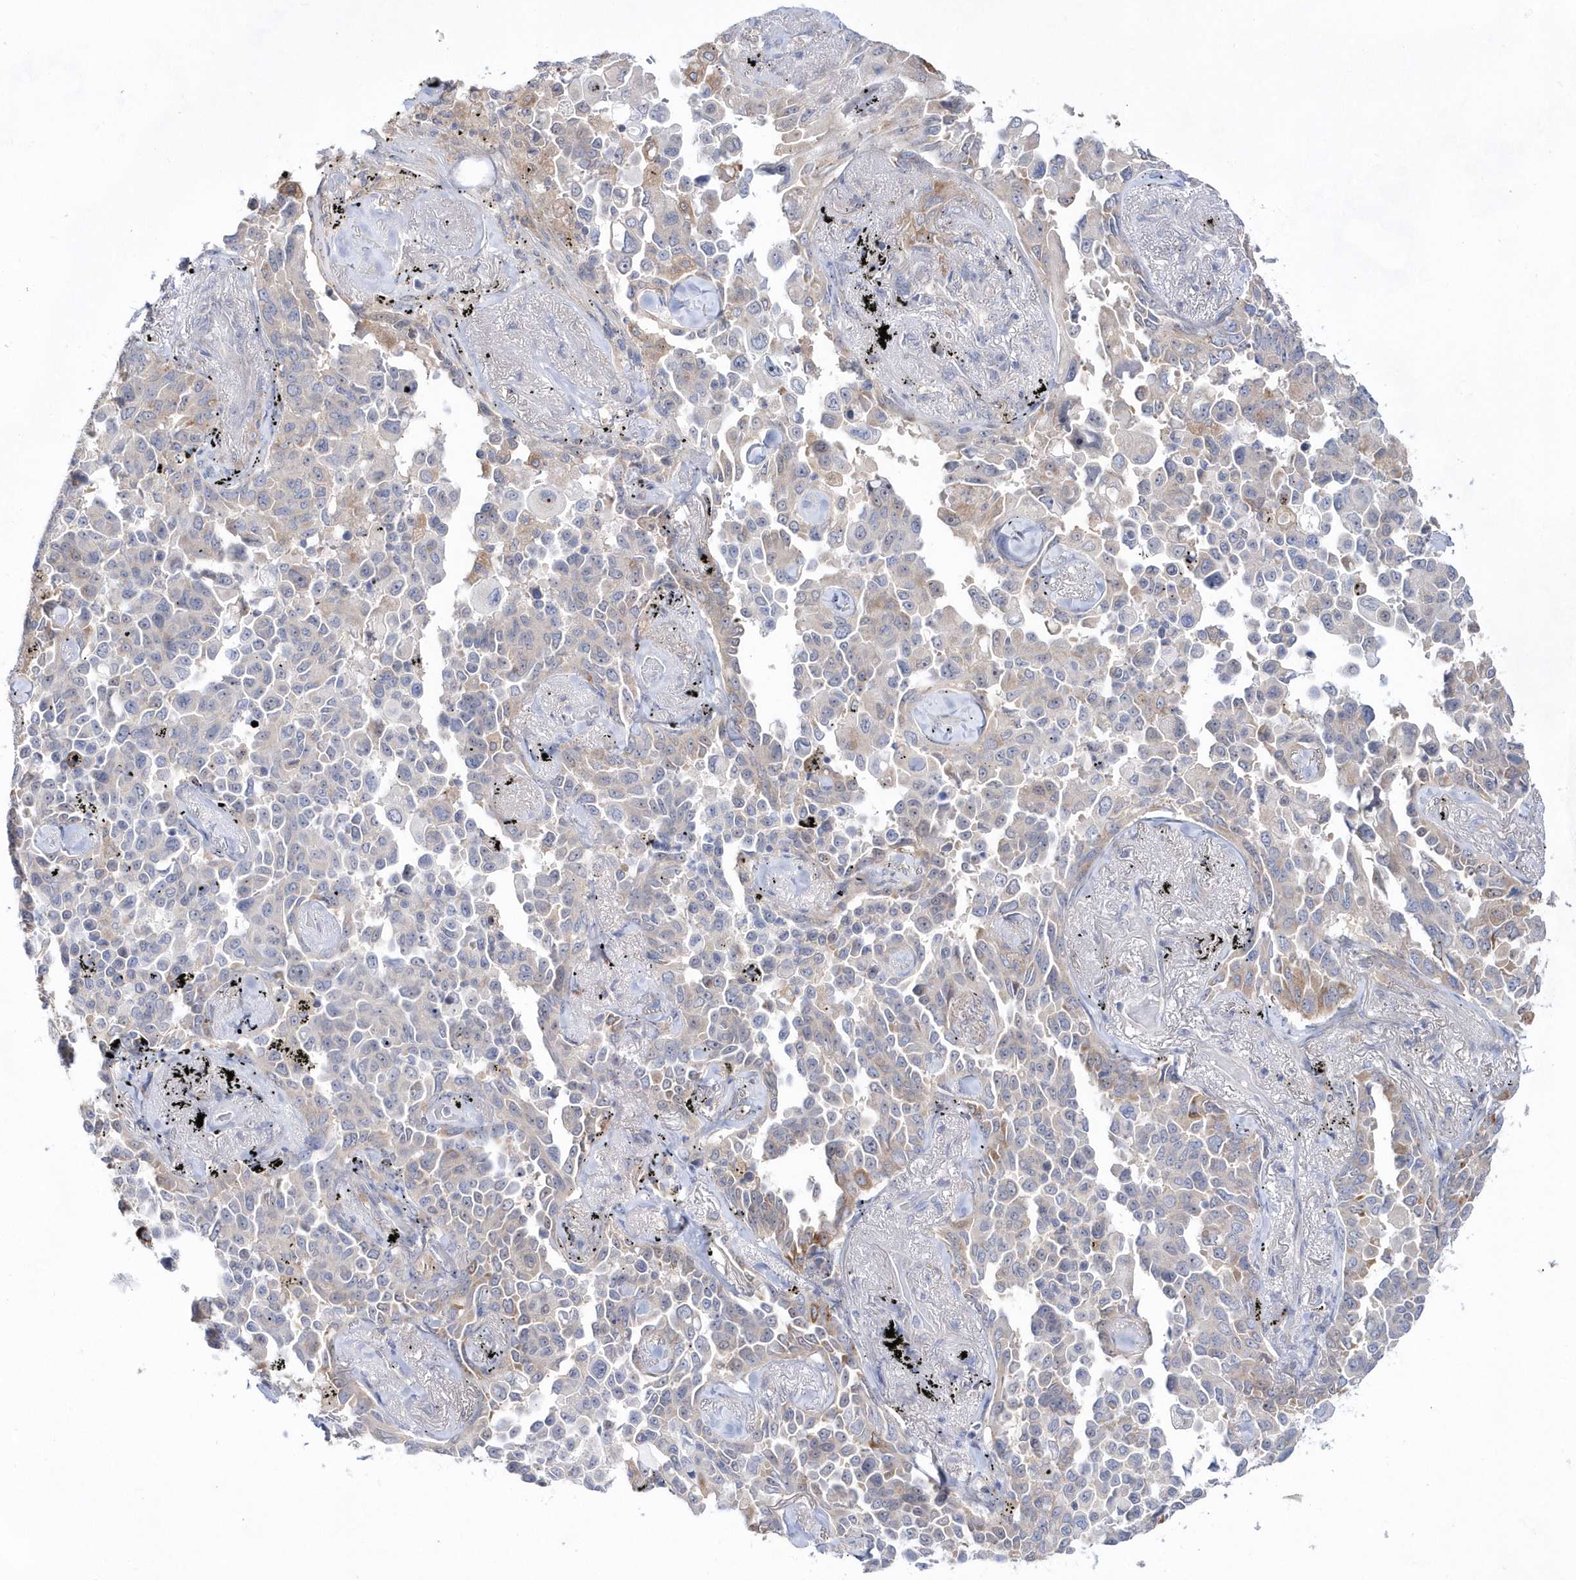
{"staining": {"intensity": "moderate", "quantity": "<25%", "location": "cytoplasmic/membranous"}, "tissue": "lung cancer", "cell_type": "Tumor cells", "image_type": "cancer", "snomed": [{"axis": "morphology", "description": "Adenocarcinoma, NOS"}, {"axis": "topography", "description": "Lung"}], "caption": "Lung cancer stained with immunohistochemistry (IHC) shows moderate cytoplasmic/membranous positivity in about <25% of tumor cells. (Stains: DAB (3,3'-diaminobenzidine) in brown, nuclei in blue, Microscopy: brightfield microscopy at high magnification).", "gene": "BDH2", "patient": {"sex": "female", "age": 67}}